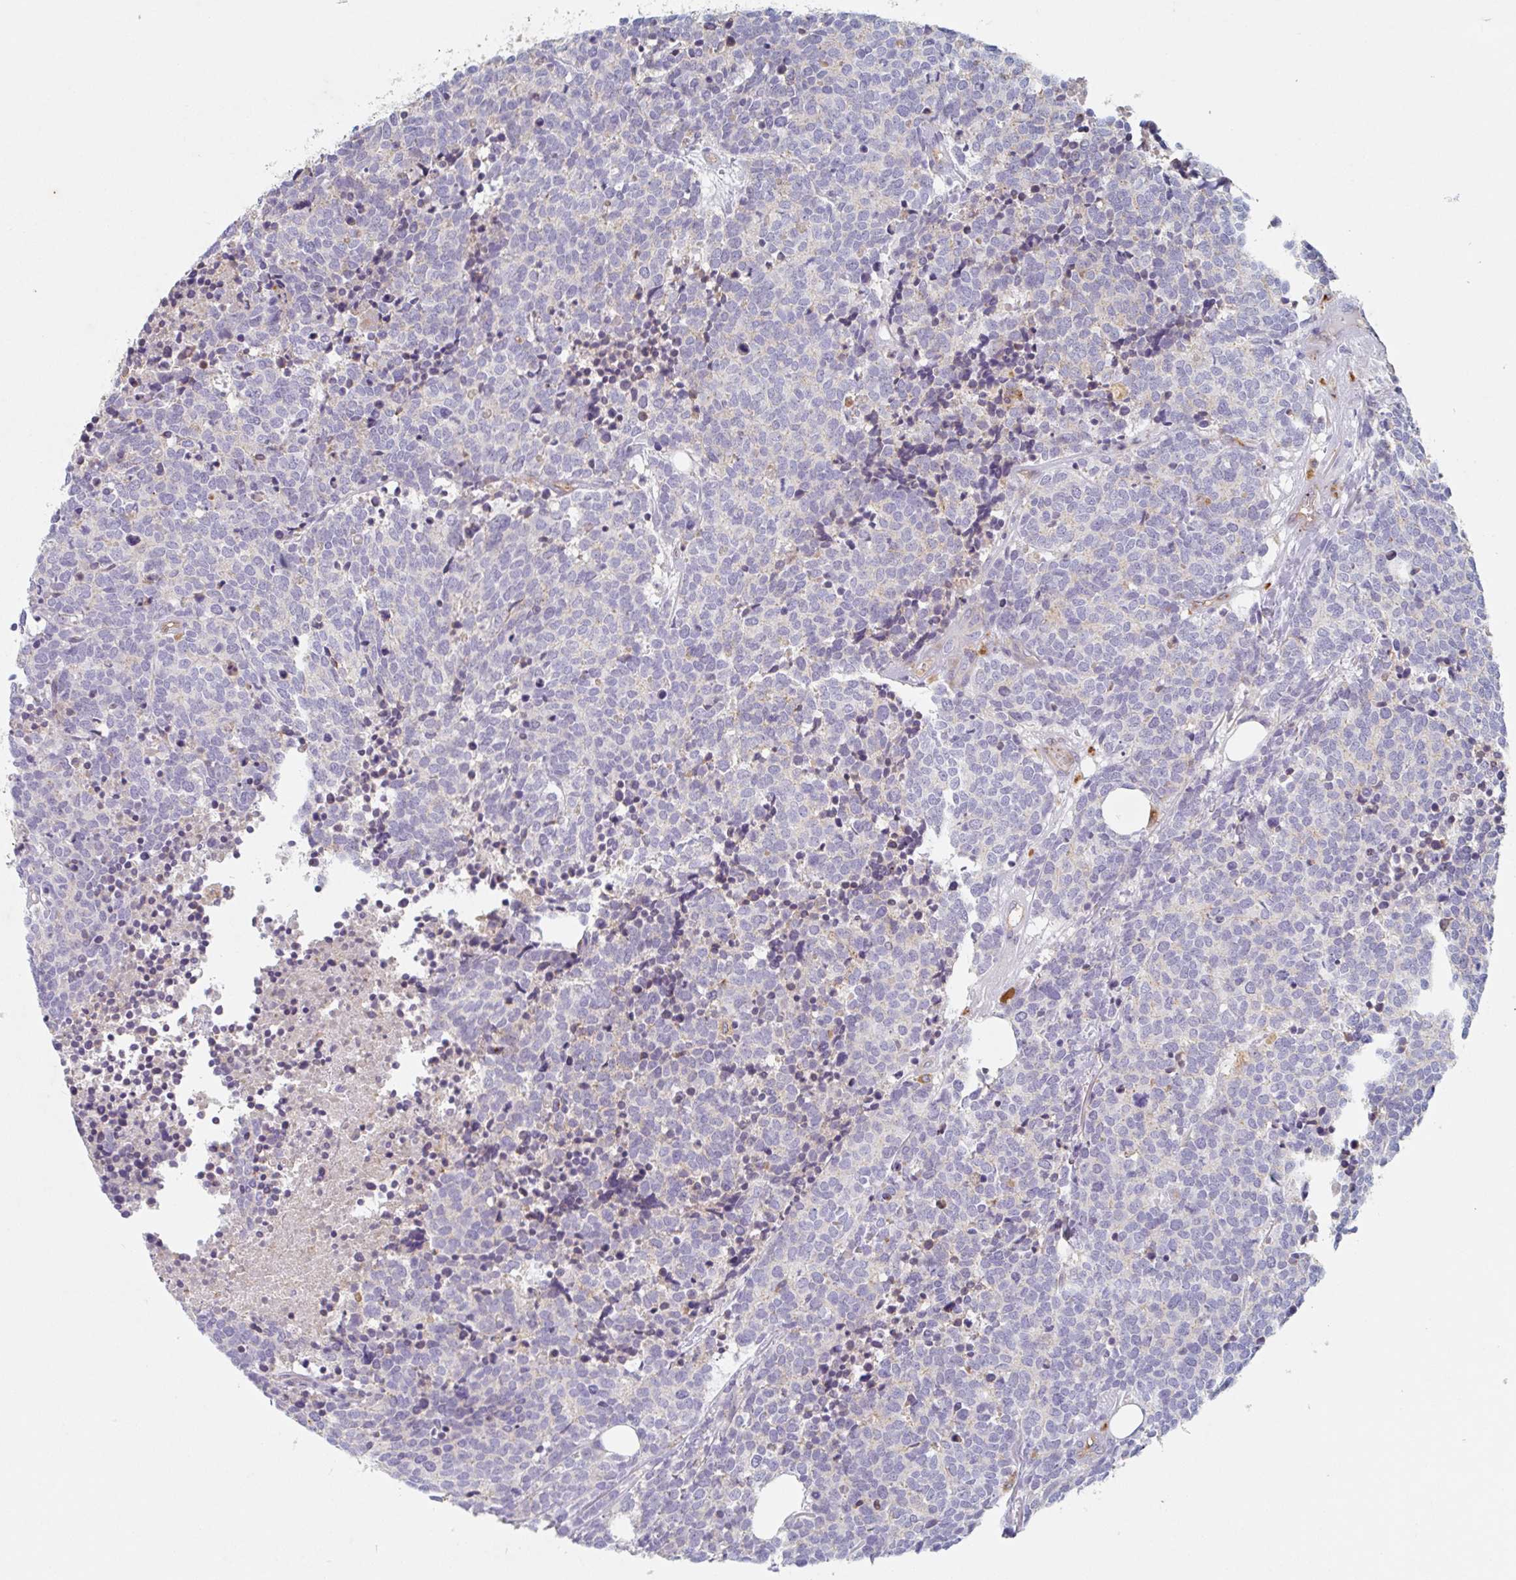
{"staining": {"intensity": "weak", "quantity": "25%-75%", "location": "cytoplasmic/membranous"}, "tissue": "carcinoid", "cell_type": "Tumor cells", "image_type": "cancer", "snomed": [{"axis": "morphology", "description": "Carcinoid, malignant, NOS"}, {"axis": "topography", "description": "Skin"}], "caption": "Immunohistochemical staining of human malignant carcinoid demonstrates low levels of weak cytoplasmic/membranous protein positivity in approximately 25%-75% of tumor cells.", "gene": "MANBA", "patient": {"sex": "female", "age": 79}}